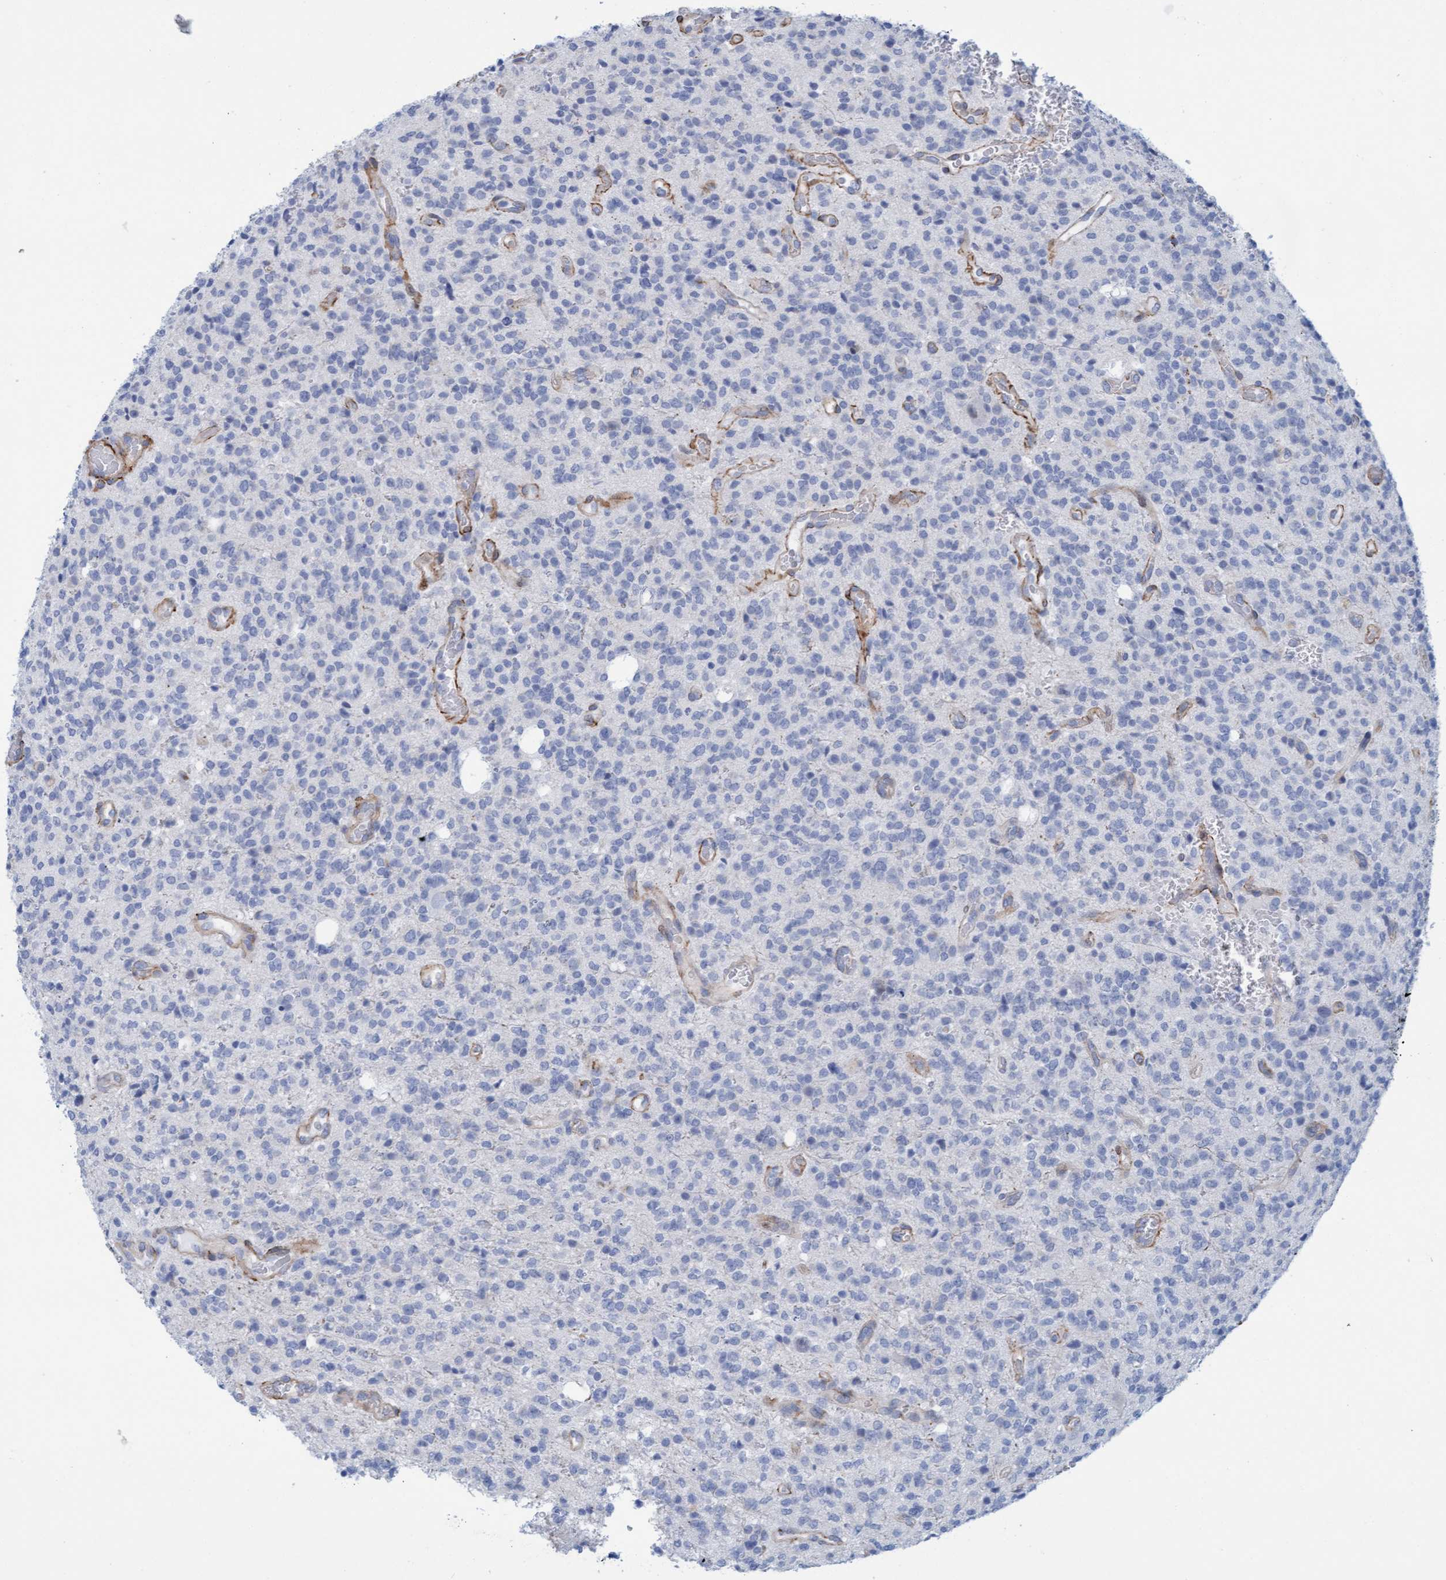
{"staining": {"intensity": "negative", "quantity": "none", "location": "none"}, "tissue": "glioma", "cell_type": "Tumor cells", "image_type": "cancer", "snomed": [{"axis": "morphology", "description": "Glioma, malignant, High grade"}, {"axis": "topography", "description": "Brain"}], "caption": "The micrograph reveals no staining of tumor cells in glioma.", "gene": "MTFR1", "patient": {"sex": "male", "age": 34}}